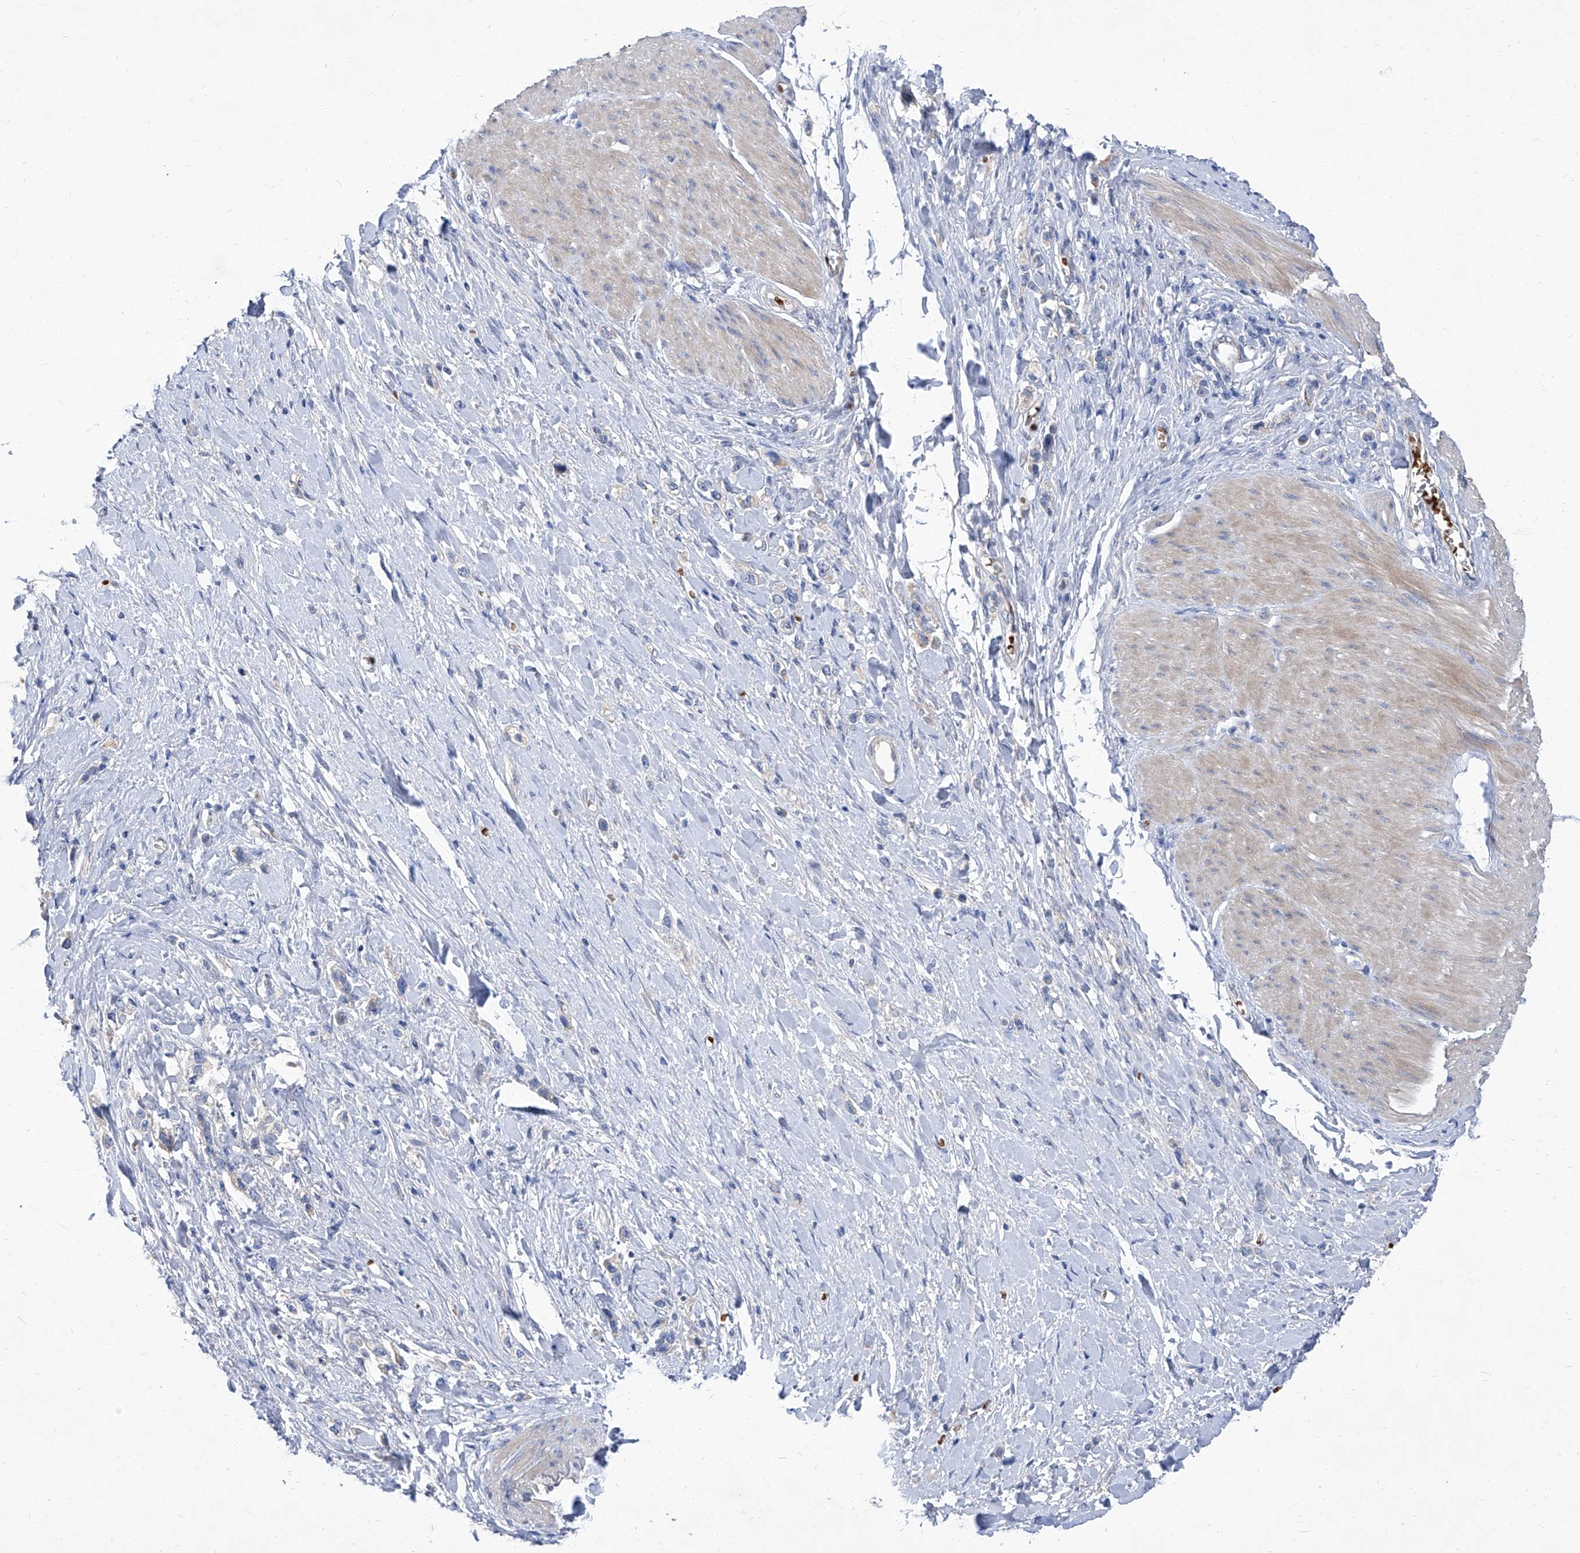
{"staining": {"intensity": "negative", "quantity": "none", "location": "none"}, "tissue": "stomach cancer", "cell_type": "Tumor cells", "image_type": "cancer", "snomed": [{"axis": "morphology", "description": "Adenocarcinoma, NOS"}, {"axis": "topography", "description": "Stomach"}], "caption": "This is an immunohistochemistry histopathology image of adenocarcinoma (stomach). There is no positivity in tumor cells.", "gene": "PARD3", "patient": {"sex": "female", "age": 65}}